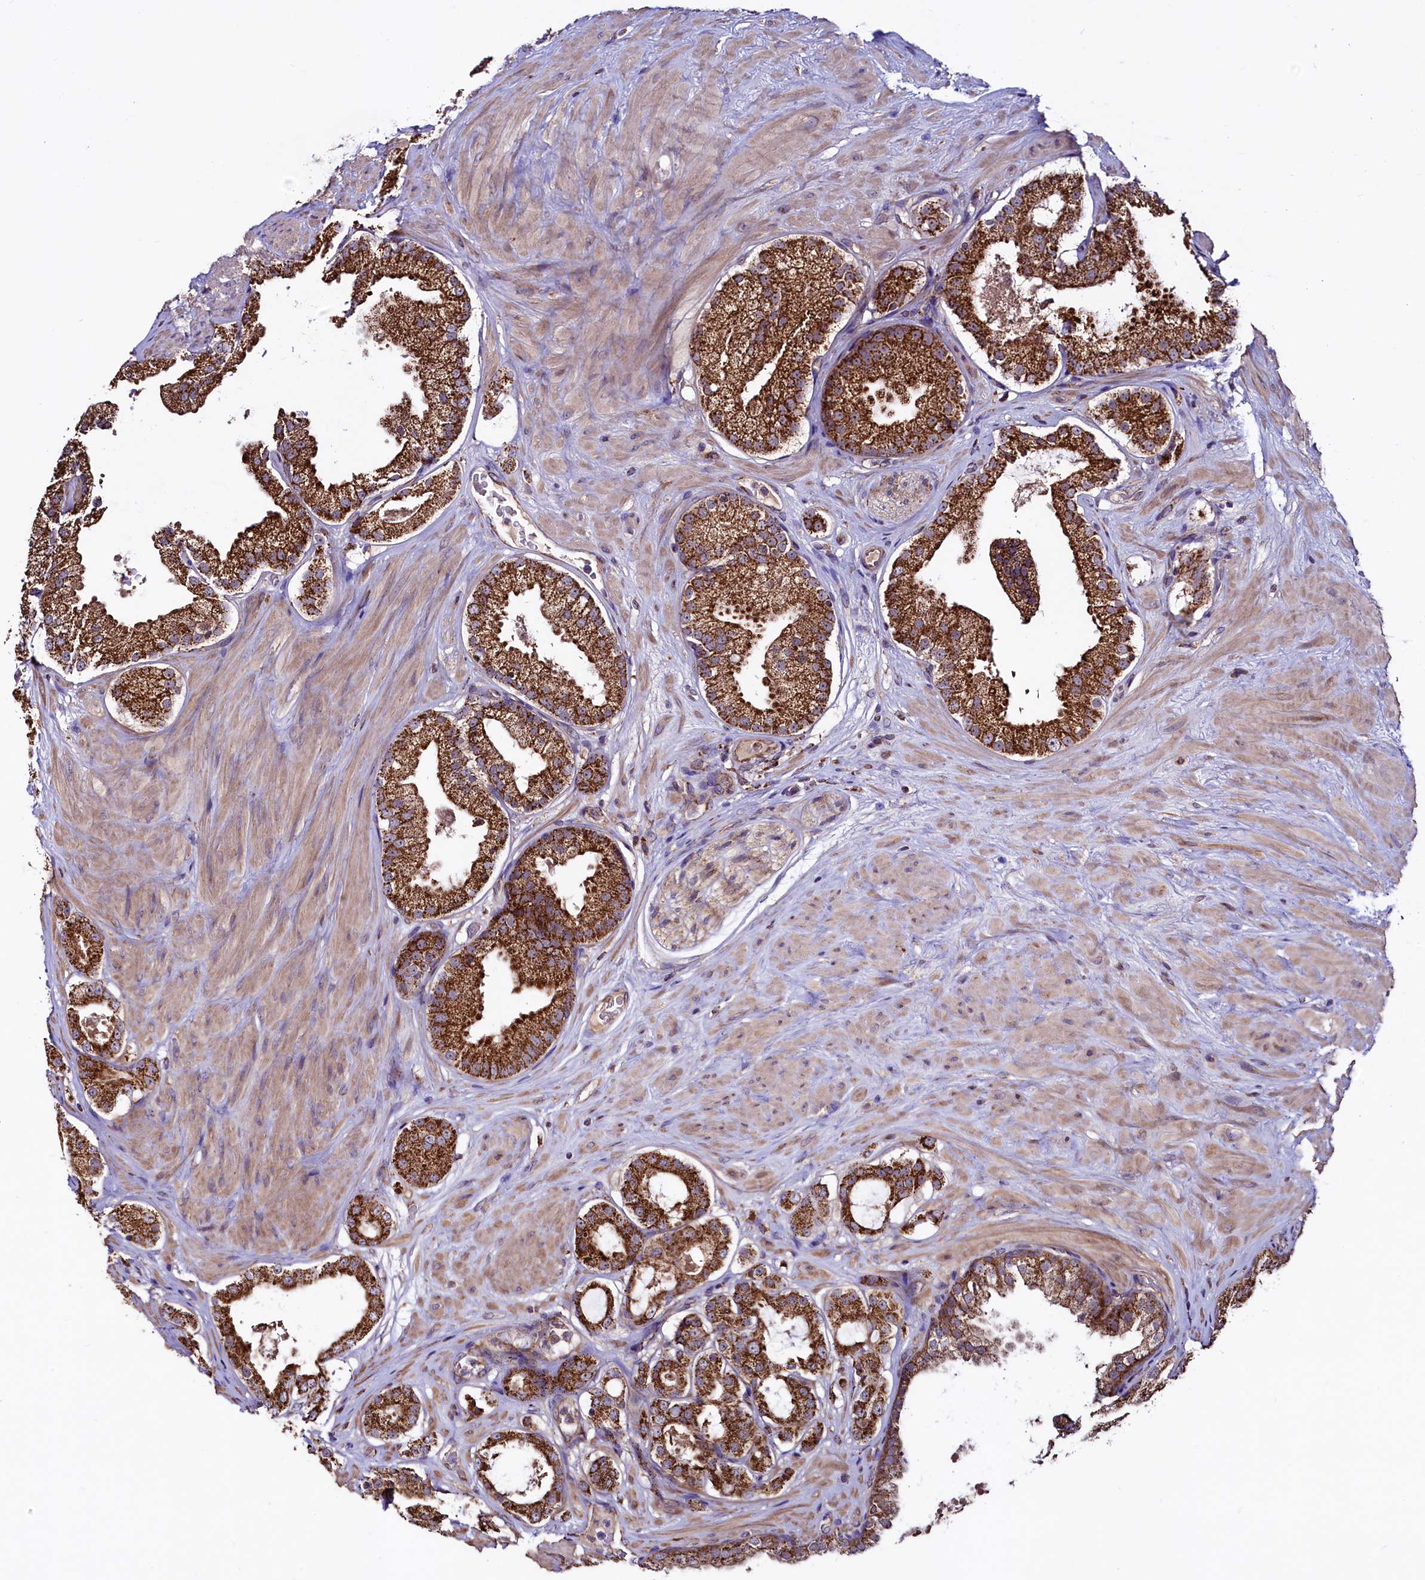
{"staining": {"intensity": "strong", "quantity": ">75%", "location": "cytoplasmic/membranous"}, "tissue": "prostate cancer", "cell_type": "Tumor cells", "image_type": "cancer", "snomed": [{"axis": "morphology", "description": "Adenocarcinoma, High grade"}, {"axis": "topography", "description": "Prostate"}], "caption": "There is high levels of strong cytoplasmic/membranous expression in tumor cells of high-grade adenocarcinoma (prostate), as demonstrated by immunohistochemical staining (brown color).", "gene": "STARD5", "patient": {"sex": "male", "age": 65}}